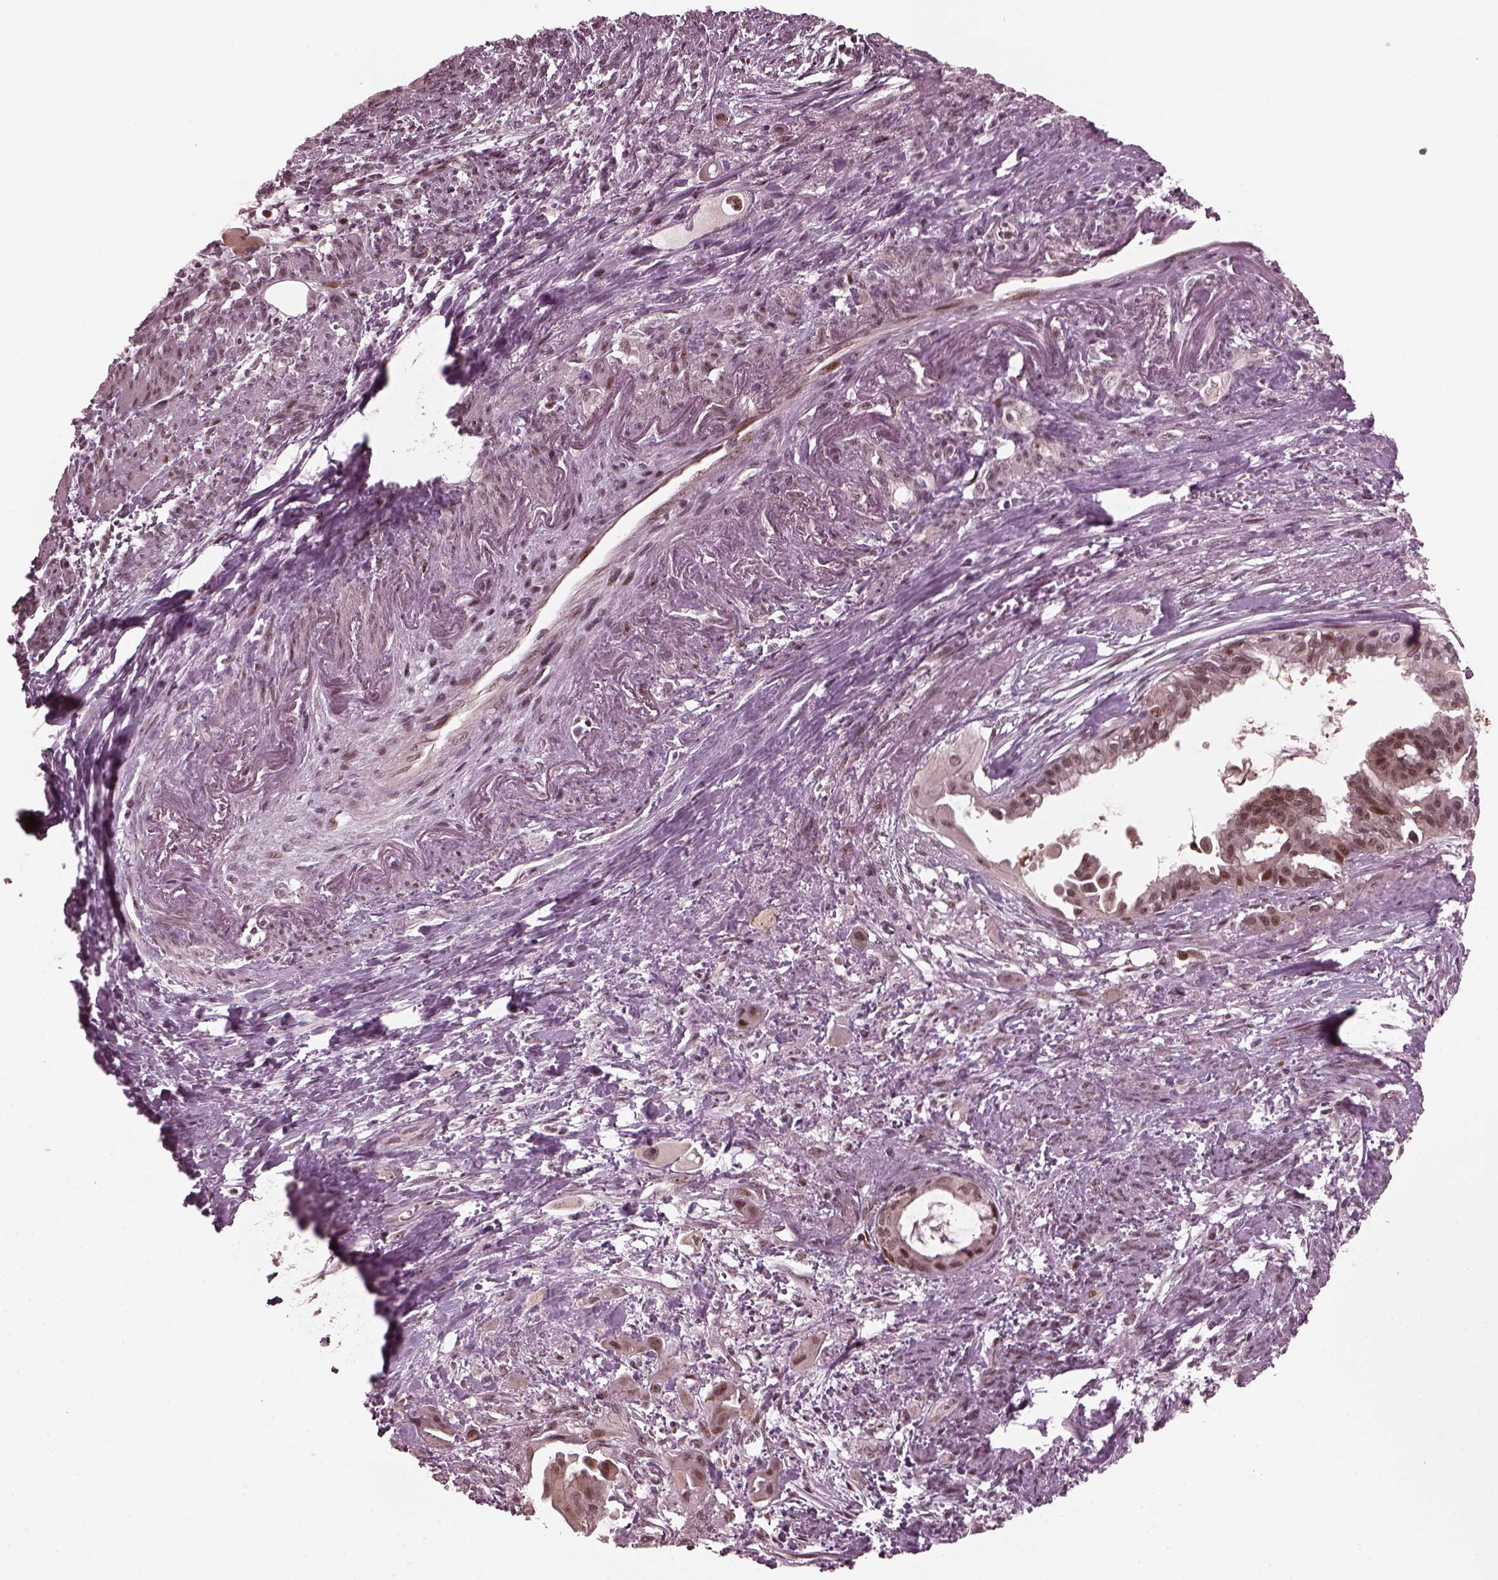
{"staining": {"intensity": "moderate", "quantity": "<25%", "location": "nuclear"}, "tissue": "endometrial cancer", "cell_type": "Tumor cells", "image_type": "cancer", "snomed": [{"axis": "morphology", "description": "Adenocarcinoma, NOS"}, {"axis": "topography", "description": "Endometrium"}], "caption": "This is a histology image of immunohistochemistry (IHC) staining of endometrial adenocarcinoma, which shows moderate staining in the nuclear of tumor cells.", "gene": "TRIB3", "patient": {"sex": "female", "age": 86}}